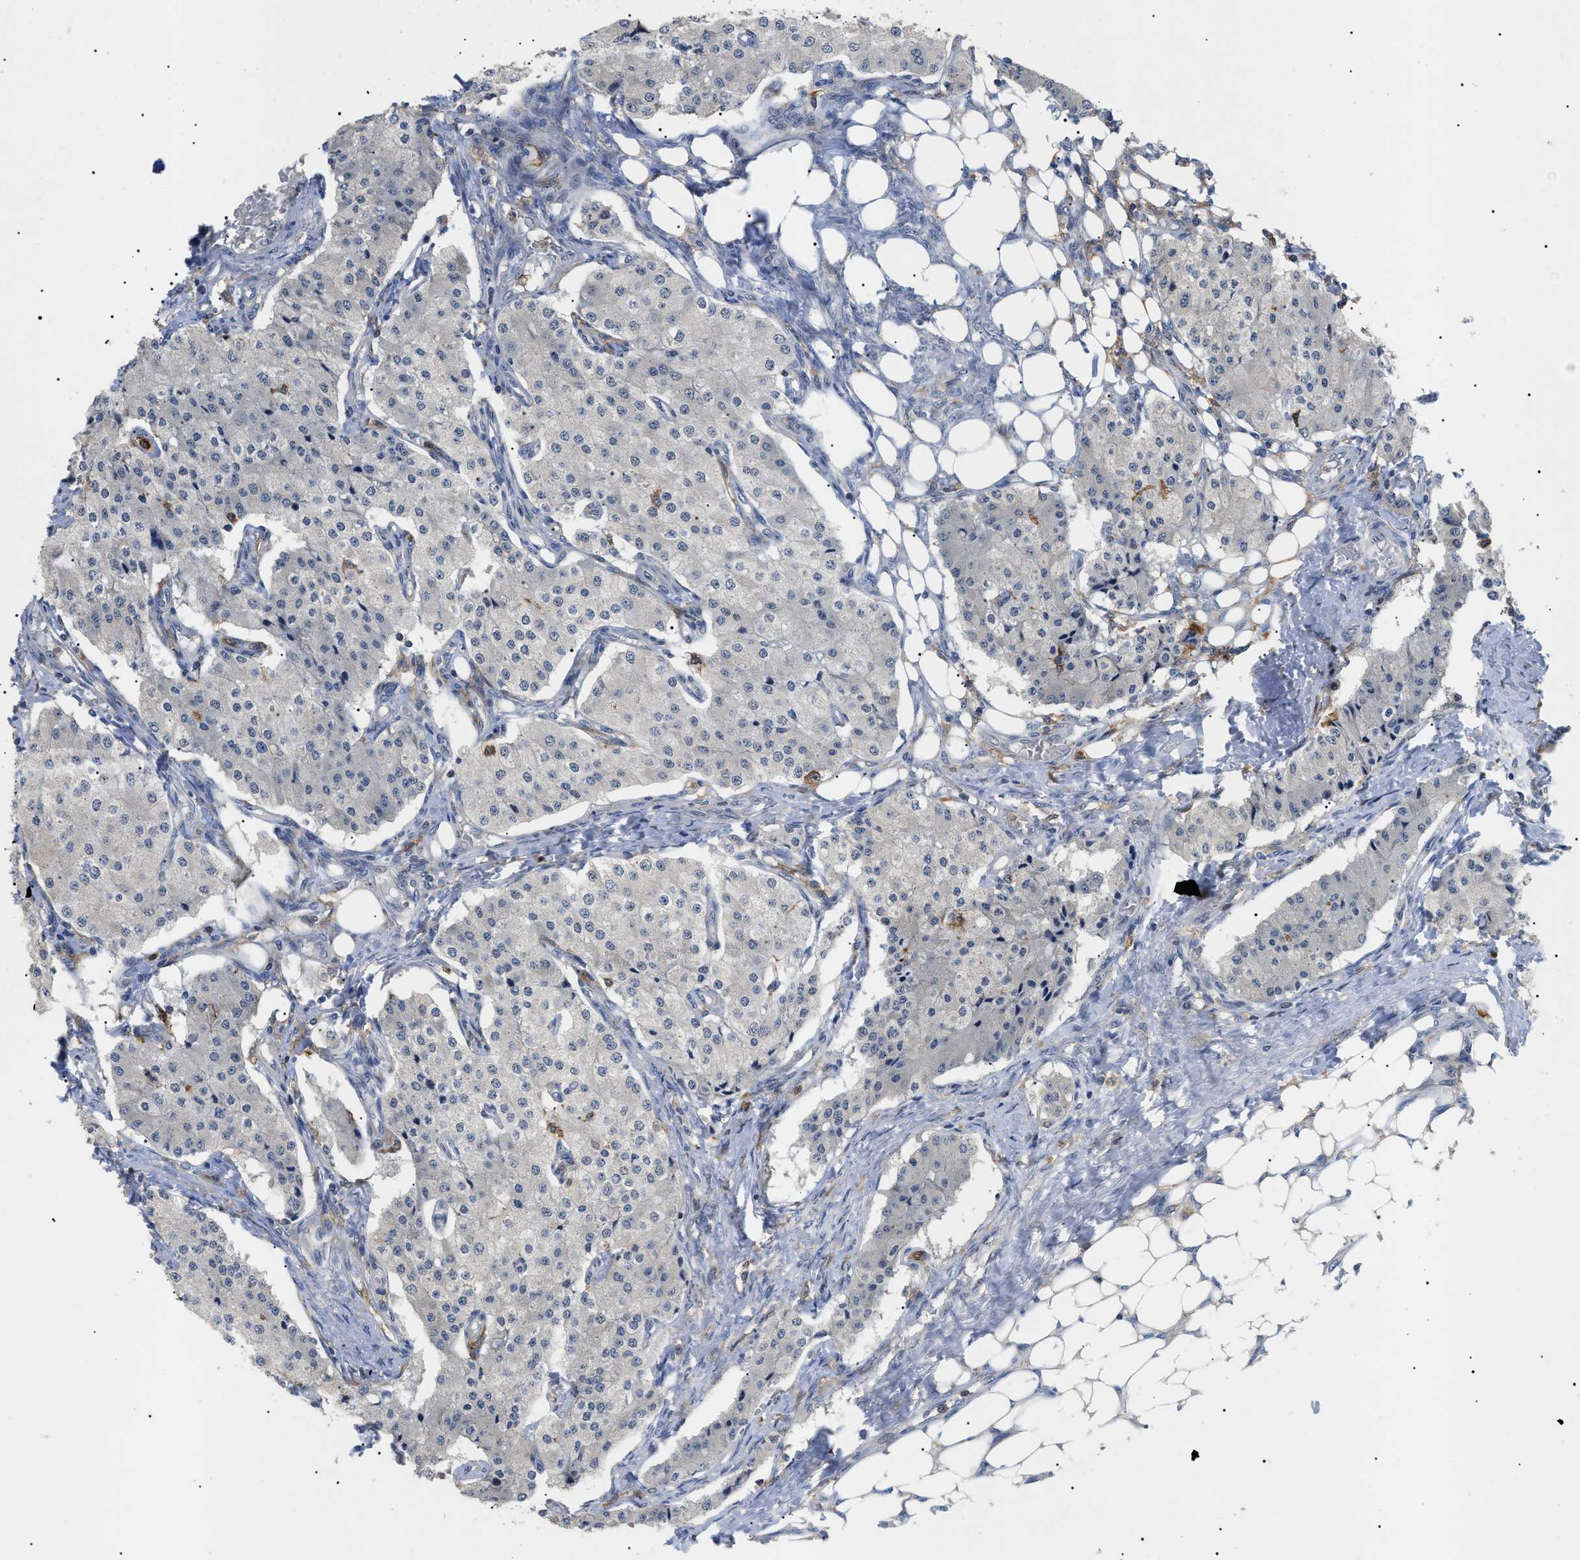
{"staining": {"intensity": "negative", "quantity": "none", "location": "none"}, "tissue": "carcinoid", "cell_type": "Tumor cells", "image_type": "cancer", "snomed": [{"axis": "morphology", "description": "Carcinoid, malignant, NOS"}, {"axis": "topography", "description": "Colon"}], "caption": "The image shows no significant staining in tumor cells of carcinoid (malignant). (Stains: DAB (3,3'-diaminobenzidine) IHC with hematoxylin counter stain, Microscopy: brightfield microscopy at high magnification).", "gene": "CD300A", "patient": {"sex": "female", "age": 52}}